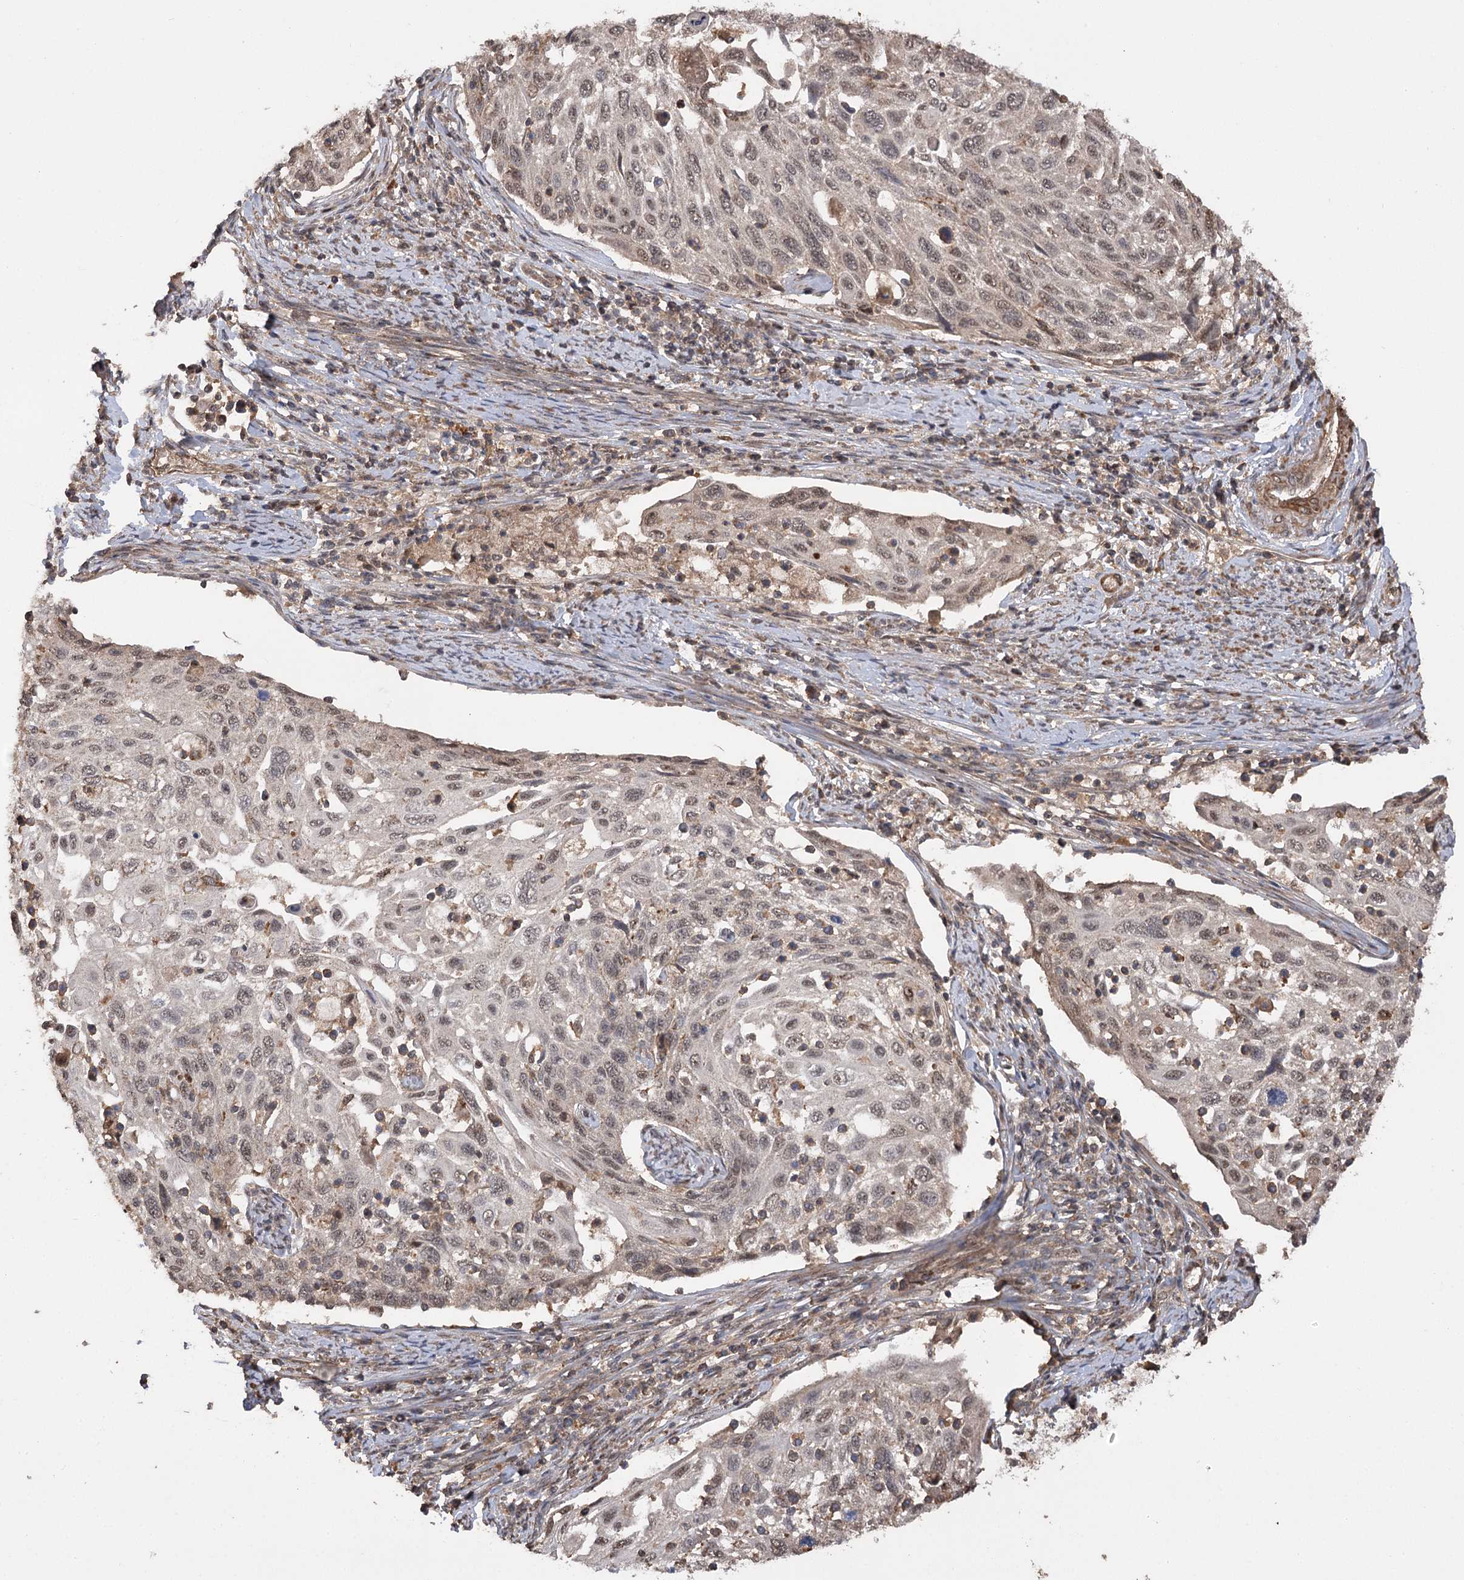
{"staining": {"intensity": "moderate", "quantity": ">75%", "location": "nuclear"}, "tissue": "cervical cancer", "cell_type": "Tumor cells", "image_type": "cancer", "snomed": [{"axis": "morphology", "description": "Squamous cell carcinoma, NOS"}, {"axis": "topography", "description": "Cervix"}], "caption": "A micrograph of human cervical cancer stained for a protein displays moderate nuclear brown staining in tumor cells.", "gene": "TENM2", "patient": {"sex": "female", "age": 70}}